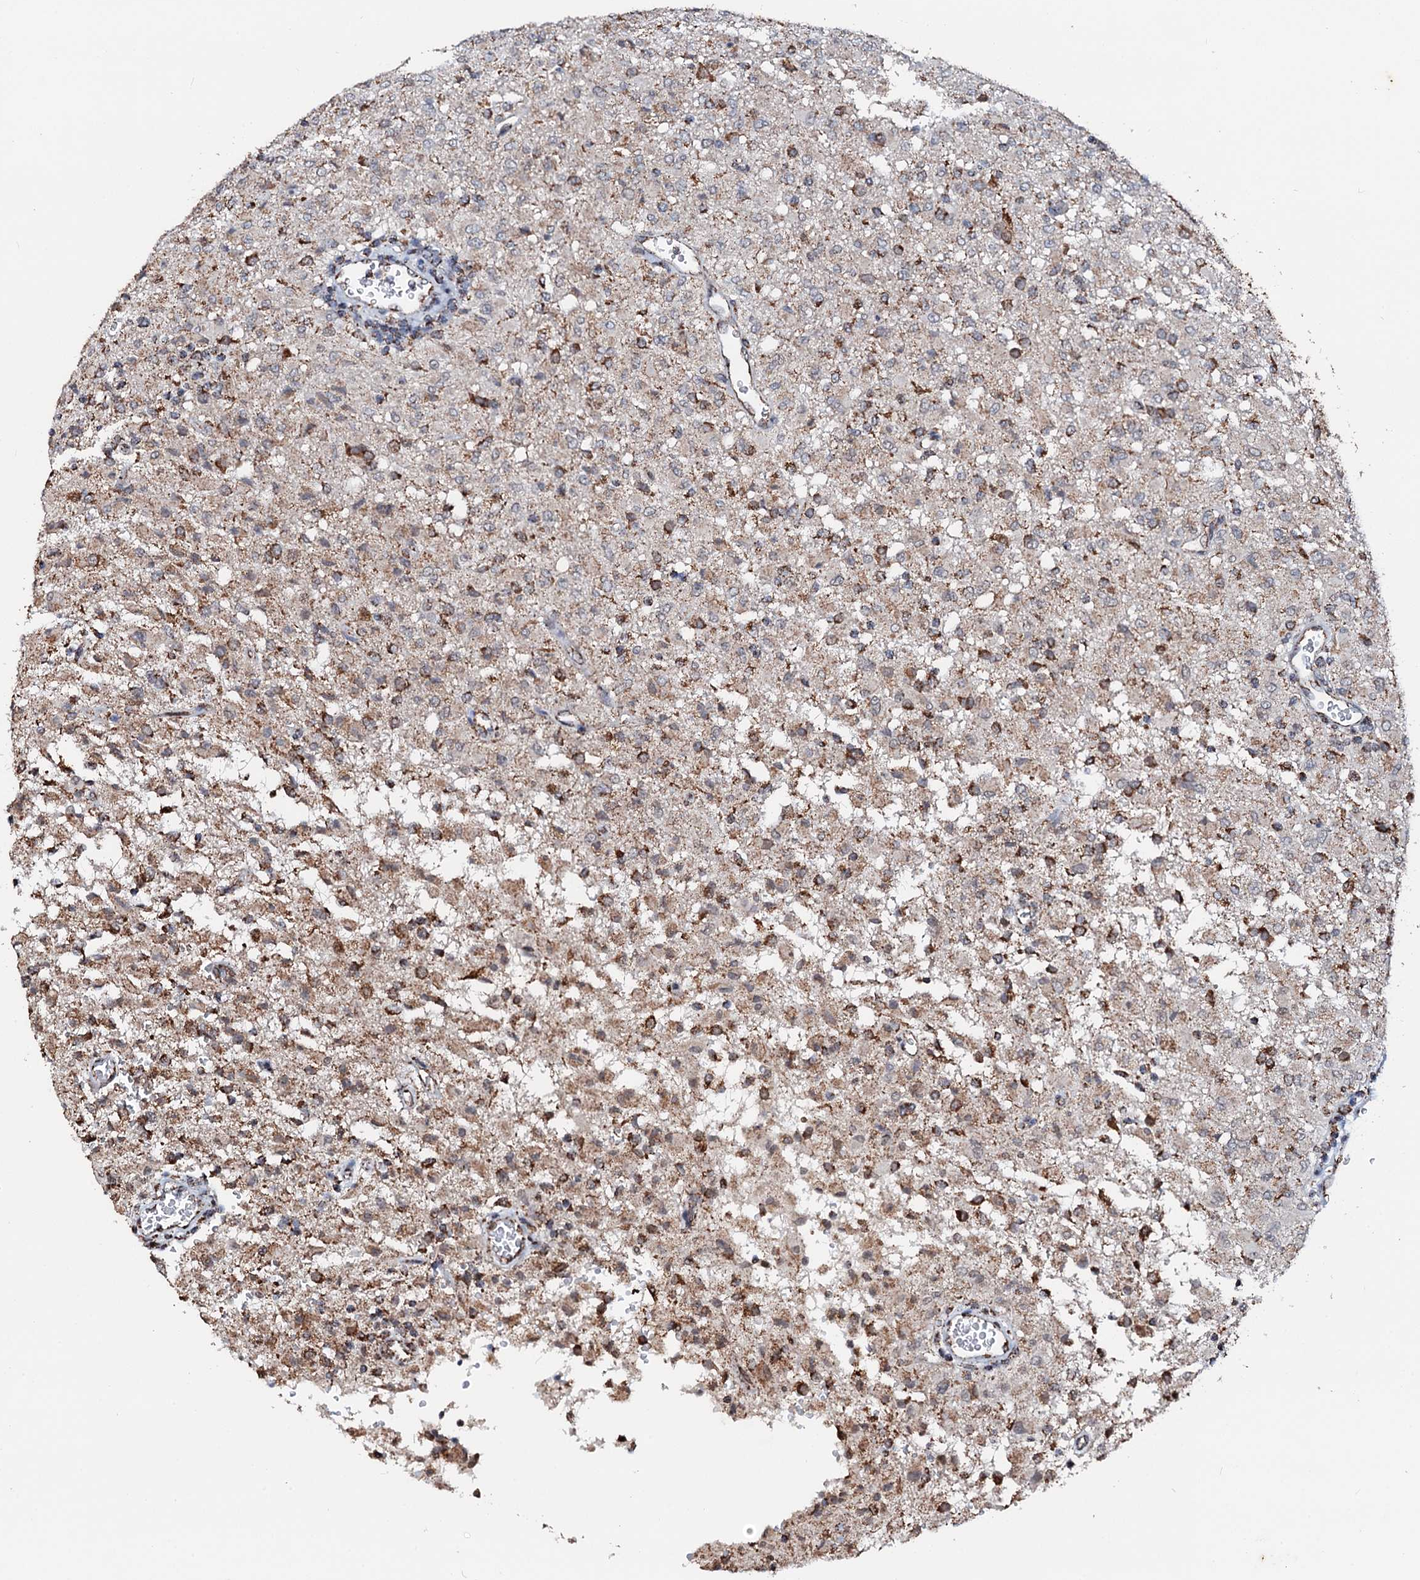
{"staining": {"intensity": "moderate", "quantity": "<25%", "location": "cytoplasmic/membranous"}, "tissue": "glioma", "cell_type": "Tumor cells", "image_type": "cancer", "snomed": [{"axis": "morphology", "description": "Glioma, malignant, High grade"}, {"axis": "topography", "description": "Brain"}], "caption": "Human malignant glioma (high-grade) stained with a protein marker reveals moderate staining in tumor cells.", "gene": "SECISBP2L", "patient": {"sex": "female", "age": 57}}